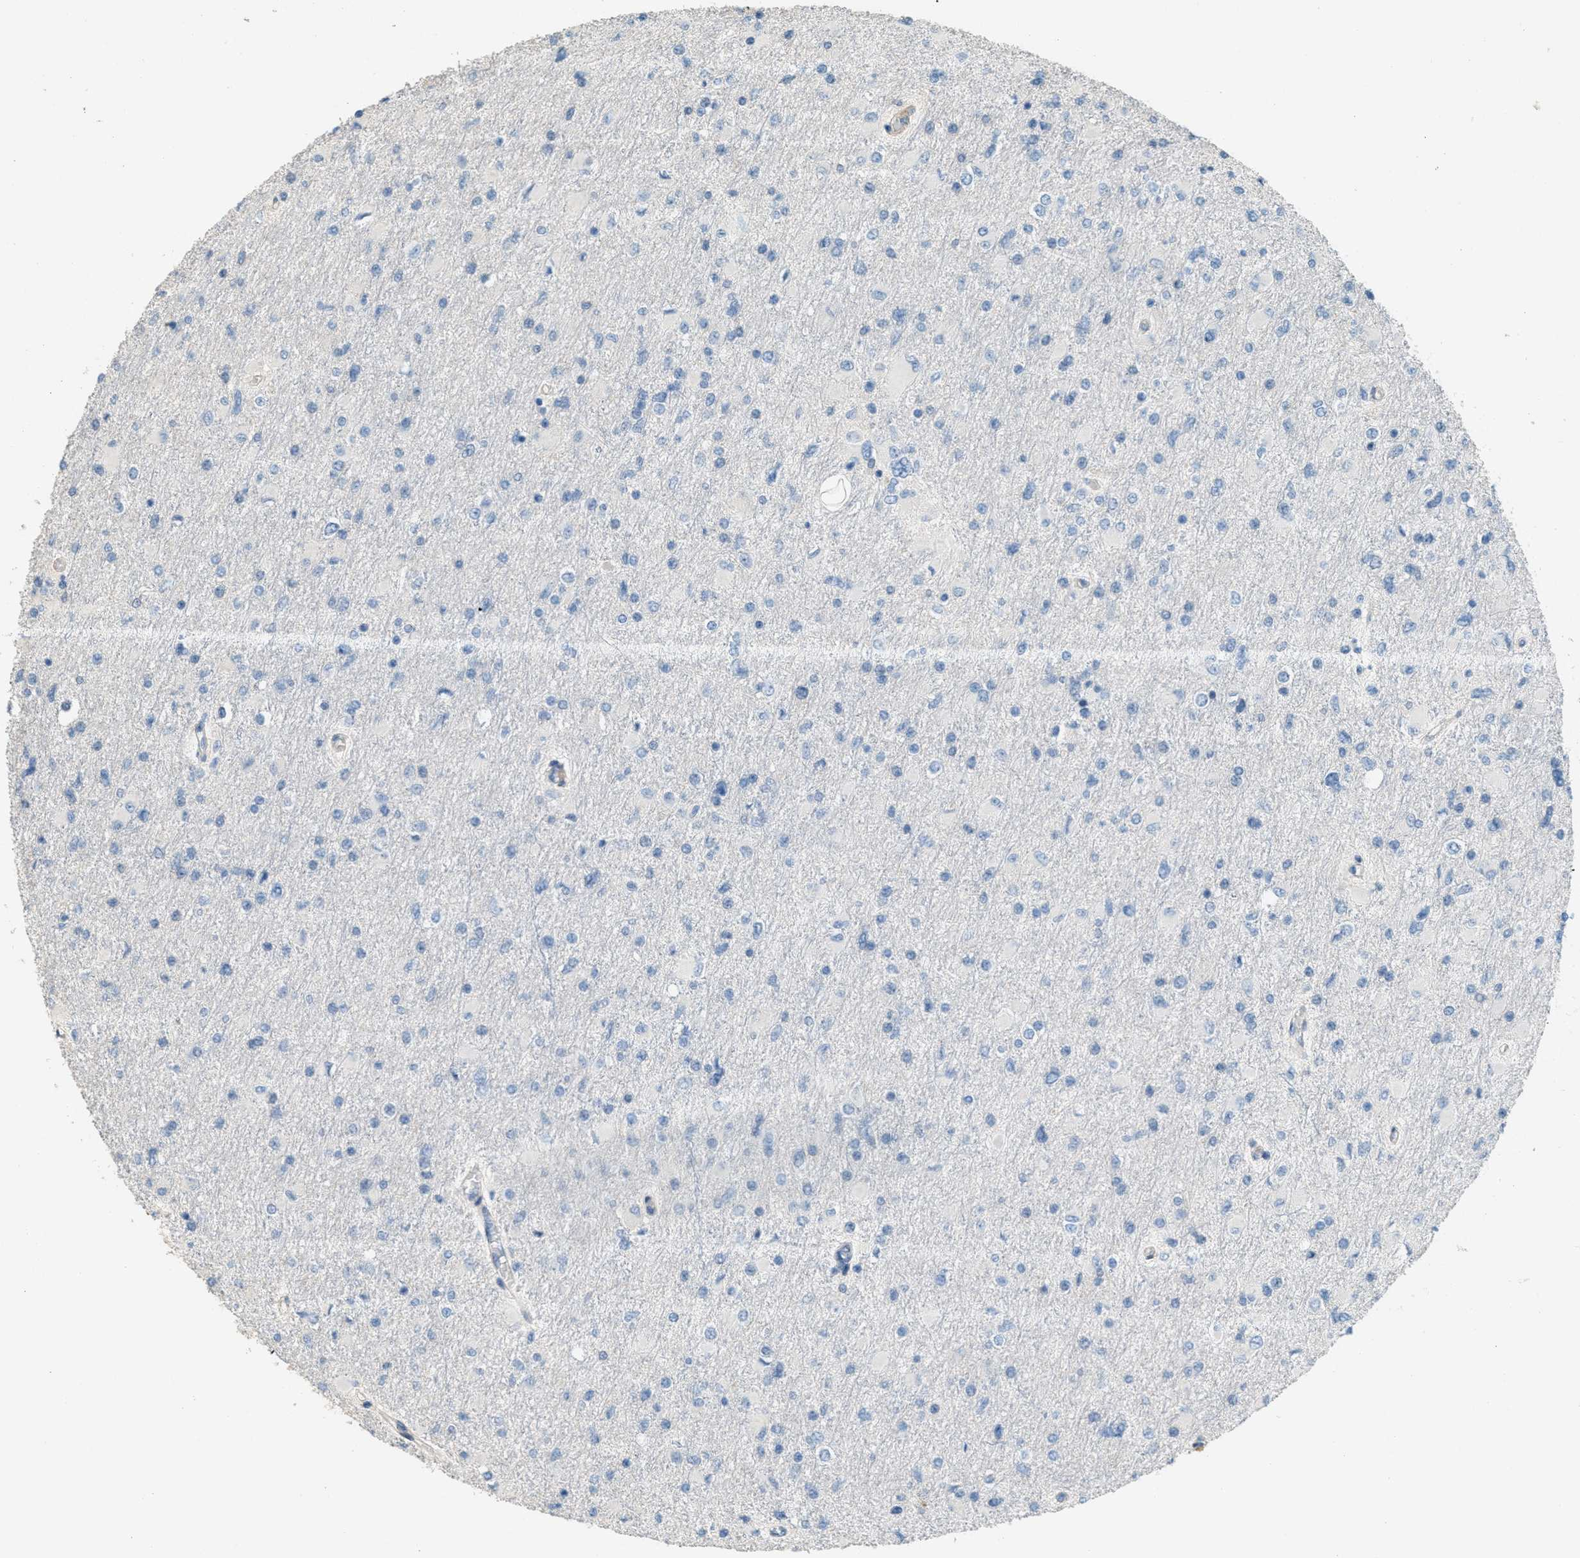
{"staining": {"intensity": "negative", "quantity": "none", "location": "none"}, "tissue": "glioma", "cell_type": "Tumor cells", "image_type": "cancer", "snomed": [{"axis": "morphology", "description": "Glioma, malignant, High grade"}, {"axis": "topography", "description": "Cerebral cortex"}], "caption": "High power microscopy histopathology image of an IHC image of malignant glioma (high-grade), revealing no significant positivity in tumor cells.", "gene": "ADCY5", "patient": {"sex": "female", "age": 36}}